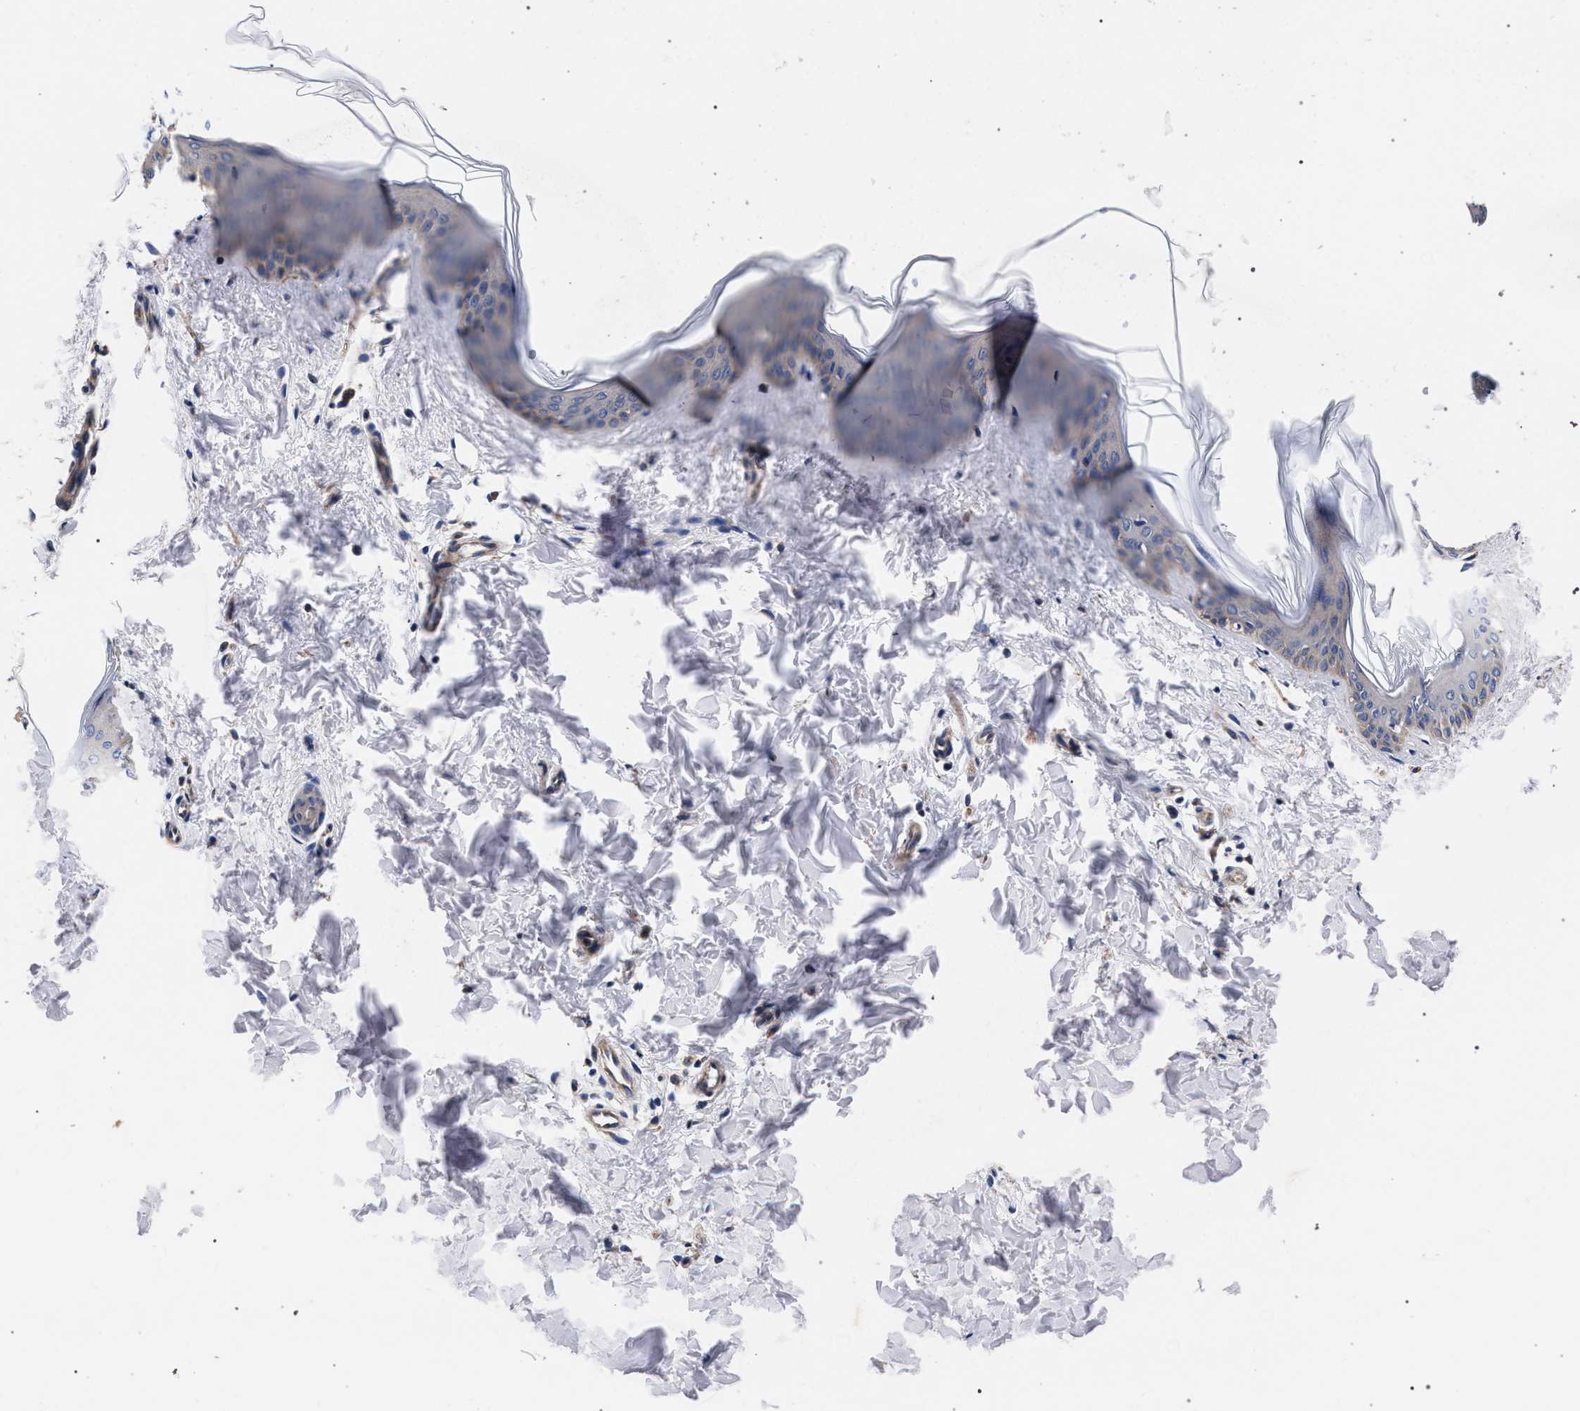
{"staining": {"intensity": "negative", "quantity": "none", "location": "none"}, "tissue": "skin", "cell_type": "Fibroblasts", "image_type": "normal", "snomed": [{"axis": "morphology", "description": "Normal tissue, NOS"}, {"axis": "topography", "description": "Skin"}], "caption": "DAB (3,3'-diaminobenzidine) immunohistochemical staining of unremarkable human skin demonstrates no significant expression in fibroblasts.", "gene": "CFAP95", "patient": {"sex": "female", "age": 17}}